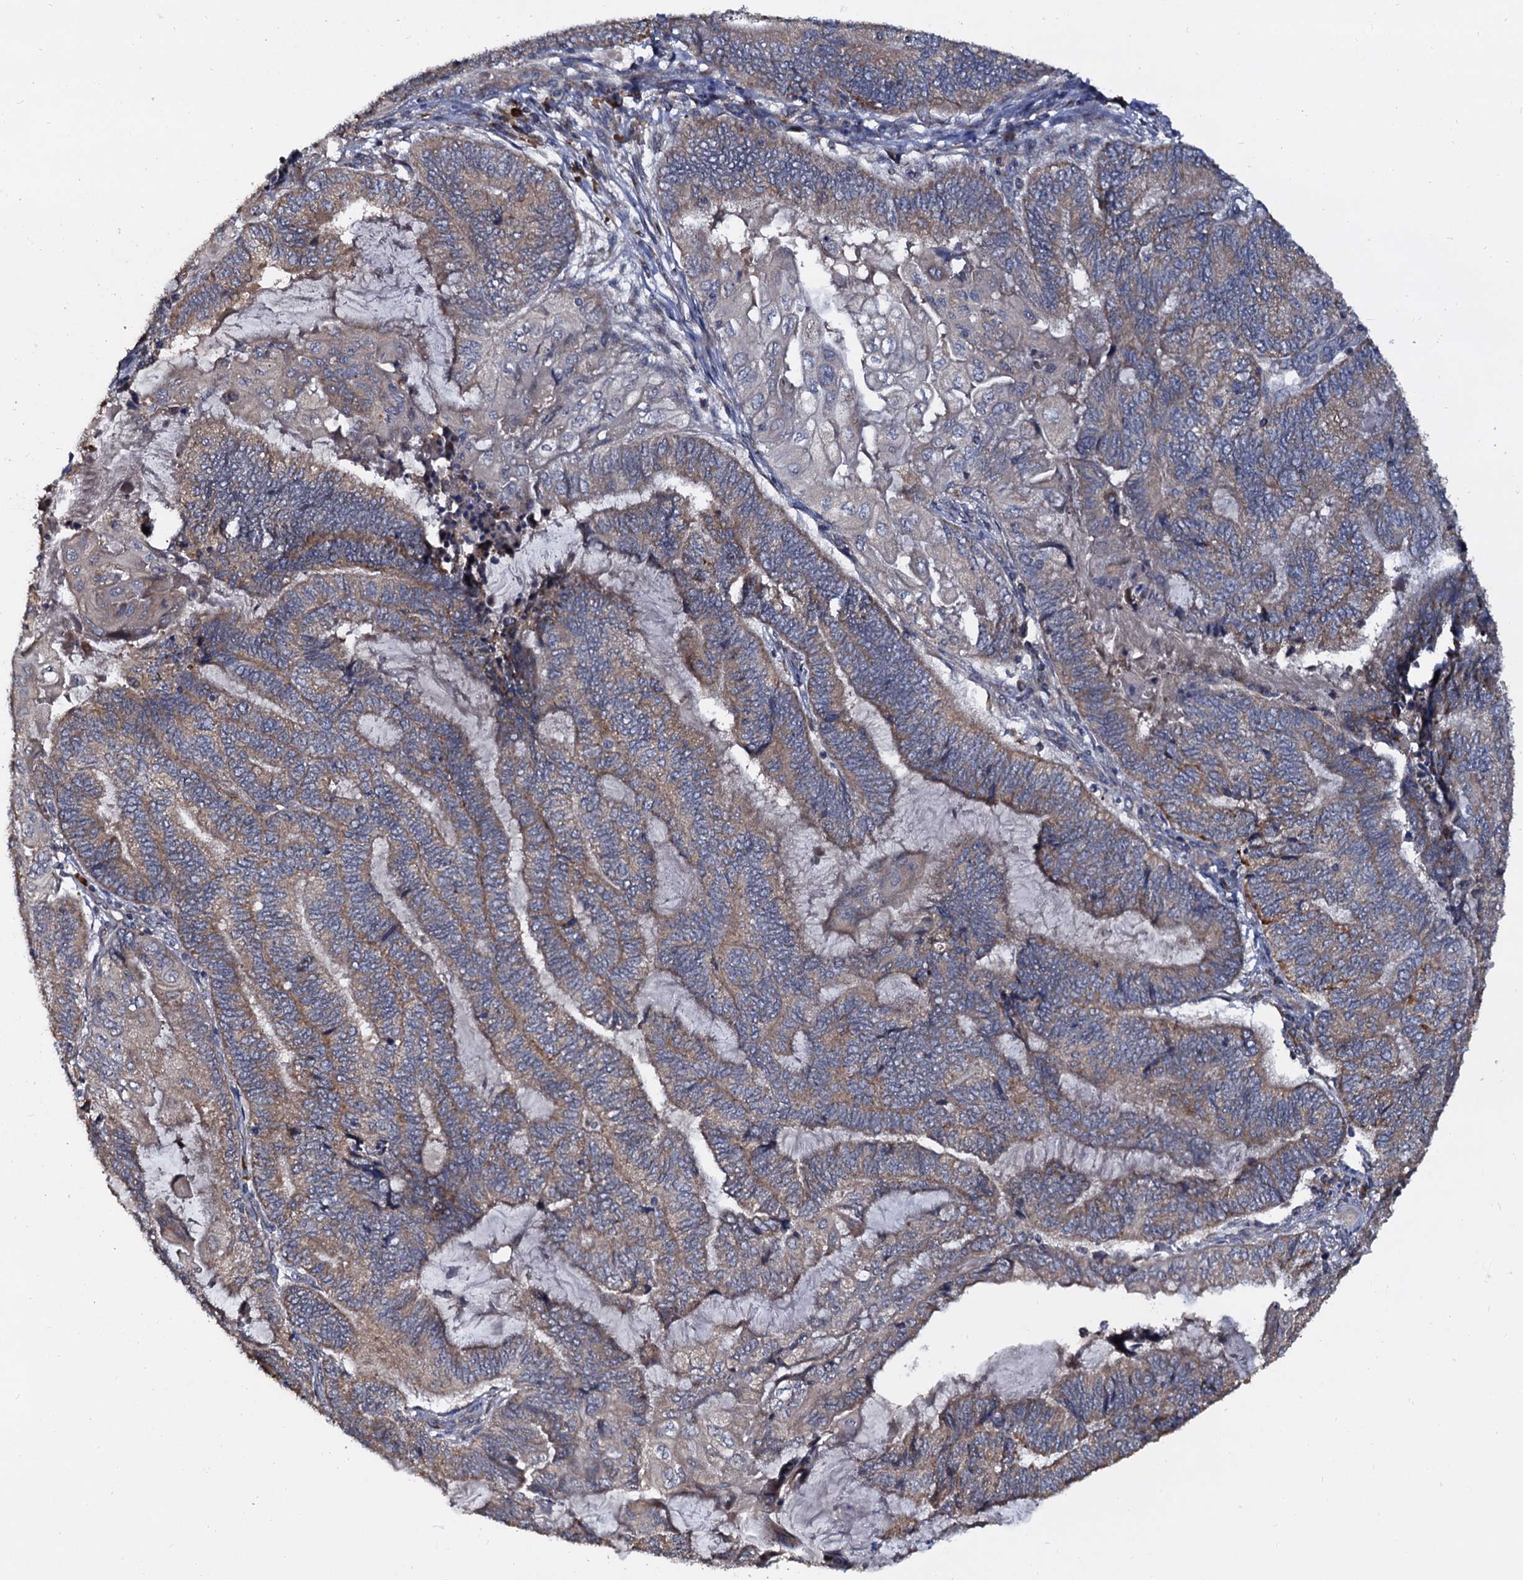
{"staining": {"intensity": "weak", "quantity": ">75%", "location": "cytoplasmic/membranous"}, "tissue": "endometrial cancer", "cell_type": "Tumor cells", "image_type": "cancer", "snomed": [{"axis": "morphology", "description": "Adenocarcinoma, NOS"}, {"axis": "topography", "description": "Uterus"}, {"axis": "topography", "description": "Endometrium"}], "caption": "A micrograph showing weak cytoplasmic/membranous staining in about >75% of tumor cells in endometrial adenocarcinoma, as visualized by brown immunohistochemical staining.", "gene": "WWC3", "patient": {"sex": "female", "age": 70}}